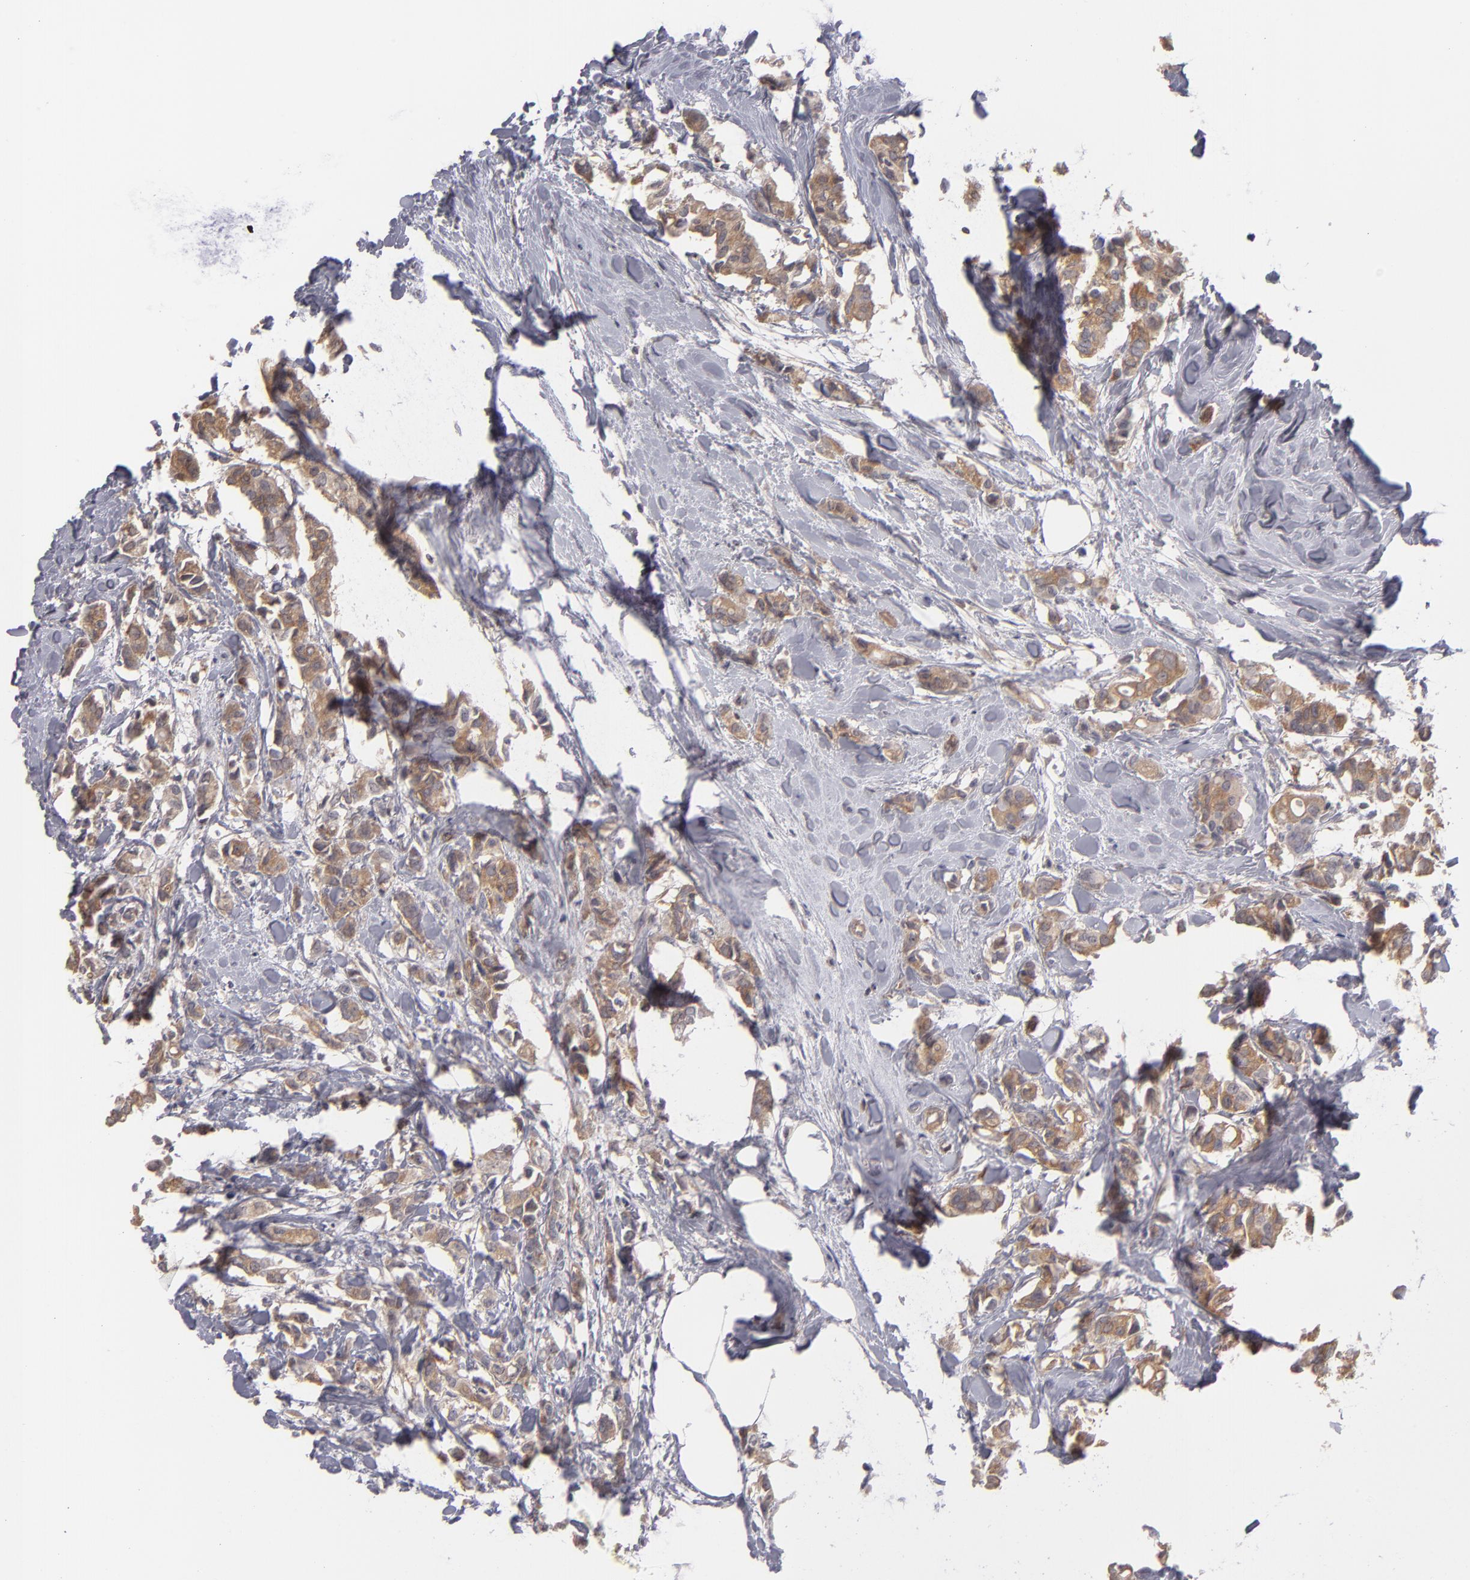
{"staining": {"intensity": "moderate", "quantity": ">75%", "location": "cytoplasmic/membranous"}, "tissue": "breast cancer", "cell_type": "Tumor cells", "image_type": "cancer", "snomed": [{"axis": "morphology", "description": "Duct carcinoma"}, {"axis": "topography", "description": "Breast"}], "caption": "Immunohistochemical staining of intraductal carcinoma (breast) exhibits moderate cytoplasmic/membranous protein expression in approximately >75% of tumor cells. The staining was performed using DAB to visualize the protein expression in brown, while the nuclei were stained in blue with hematoxylin (Magnification: 20x).", "gene": "ITIH4", "patient": {"sex": "female", "age": 84}}